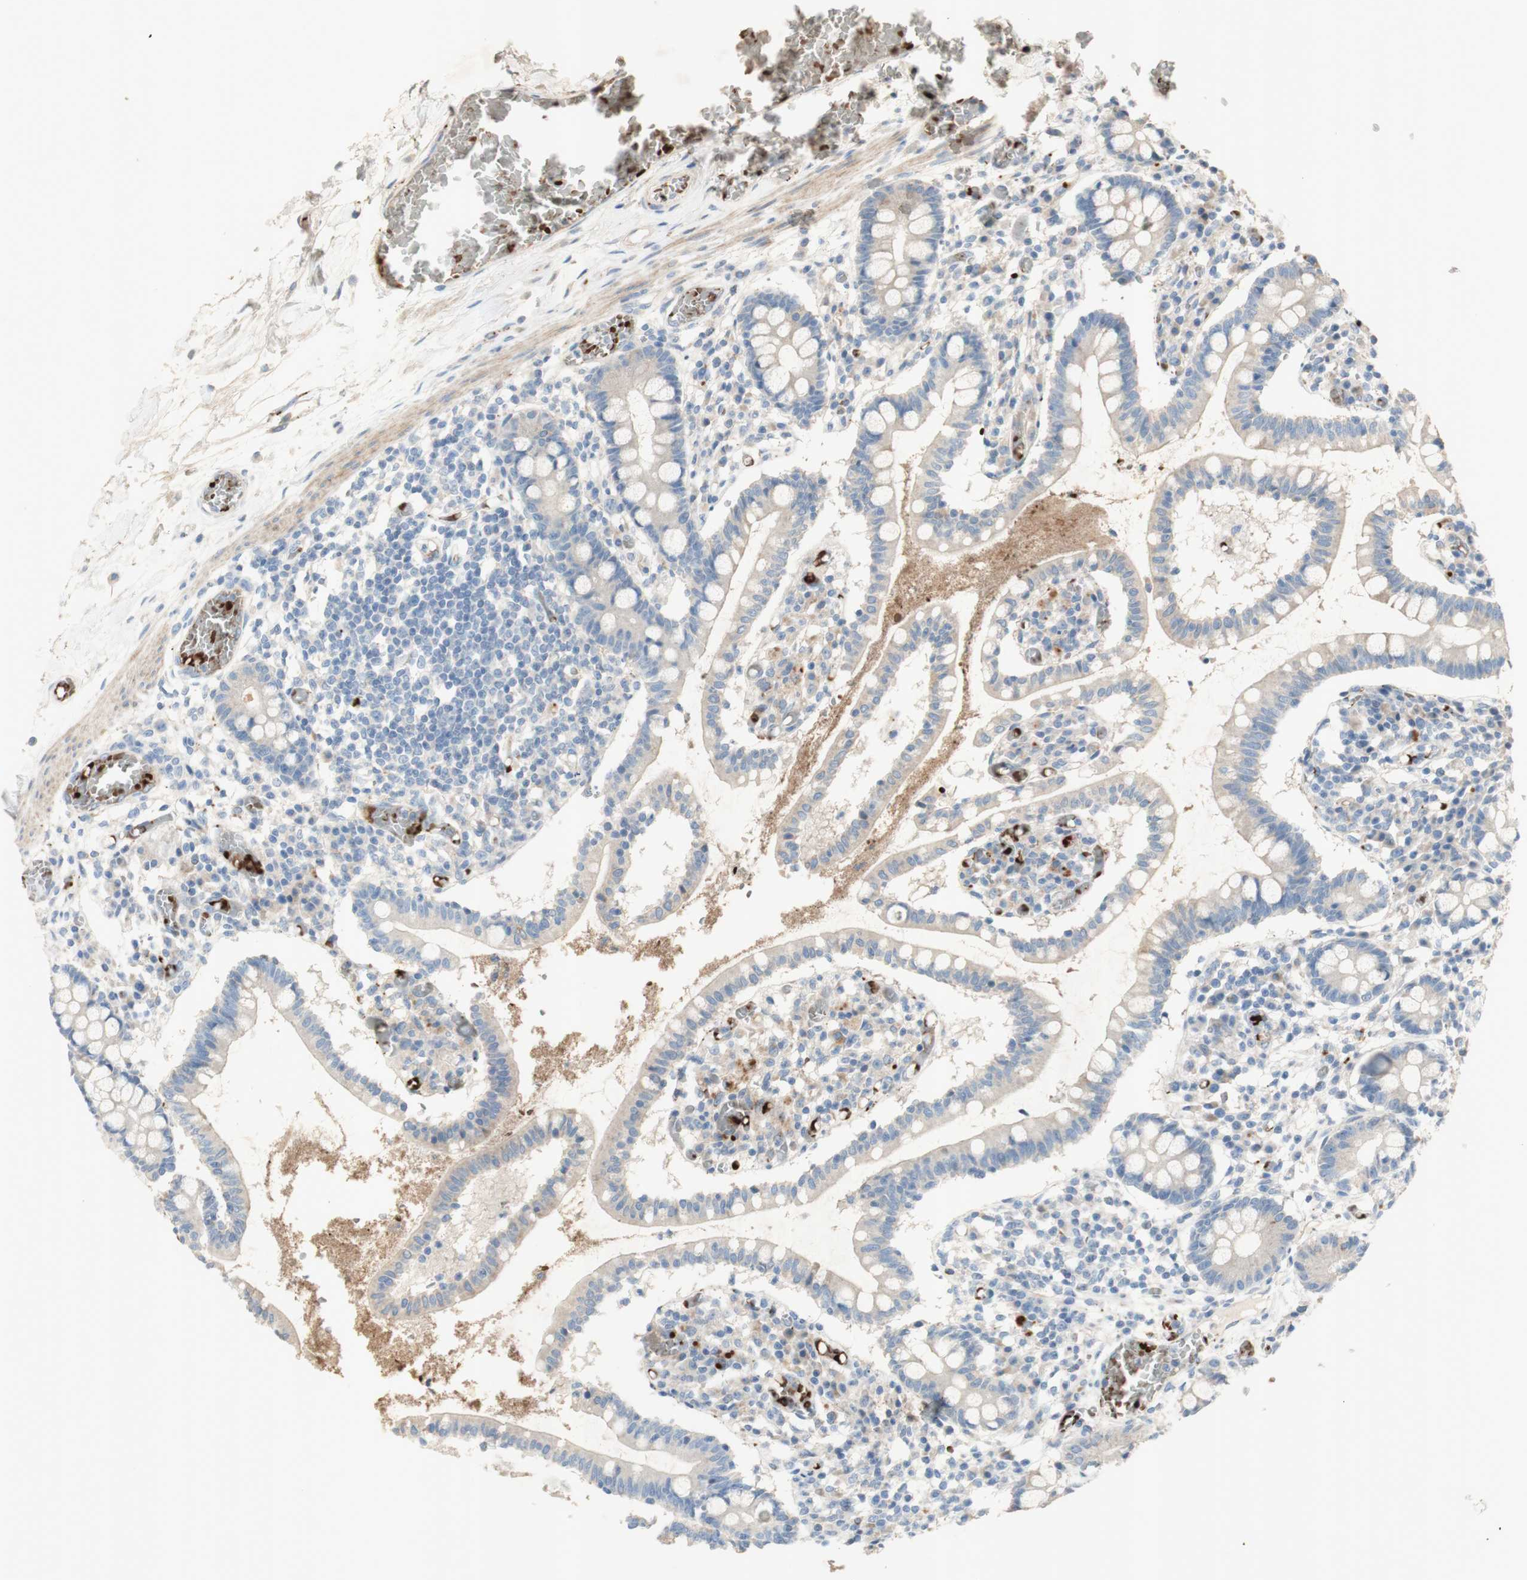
{"staining": {"intensity": "weak", "quantity": "25%-75%", "location": "cytoplasmic/membranous"}, "tissue": "small intestine", "cell_type": "Glandular cells", "image_type": "normal", "snomed": [{"axis": "morphology", "description": "Normal tissue, NOS"}, {"axis": "topography", "description": "Small intestine"}], "caption": "Immunohistochemistry image of unremarkable human small intestine stained for a protein (brown), which displays low levels of weak cytoplasmic/membranous staining in about 25%-75% of glandular cells.", "gene": "GAN", "patient": {"sex": "female", "age": 61}}